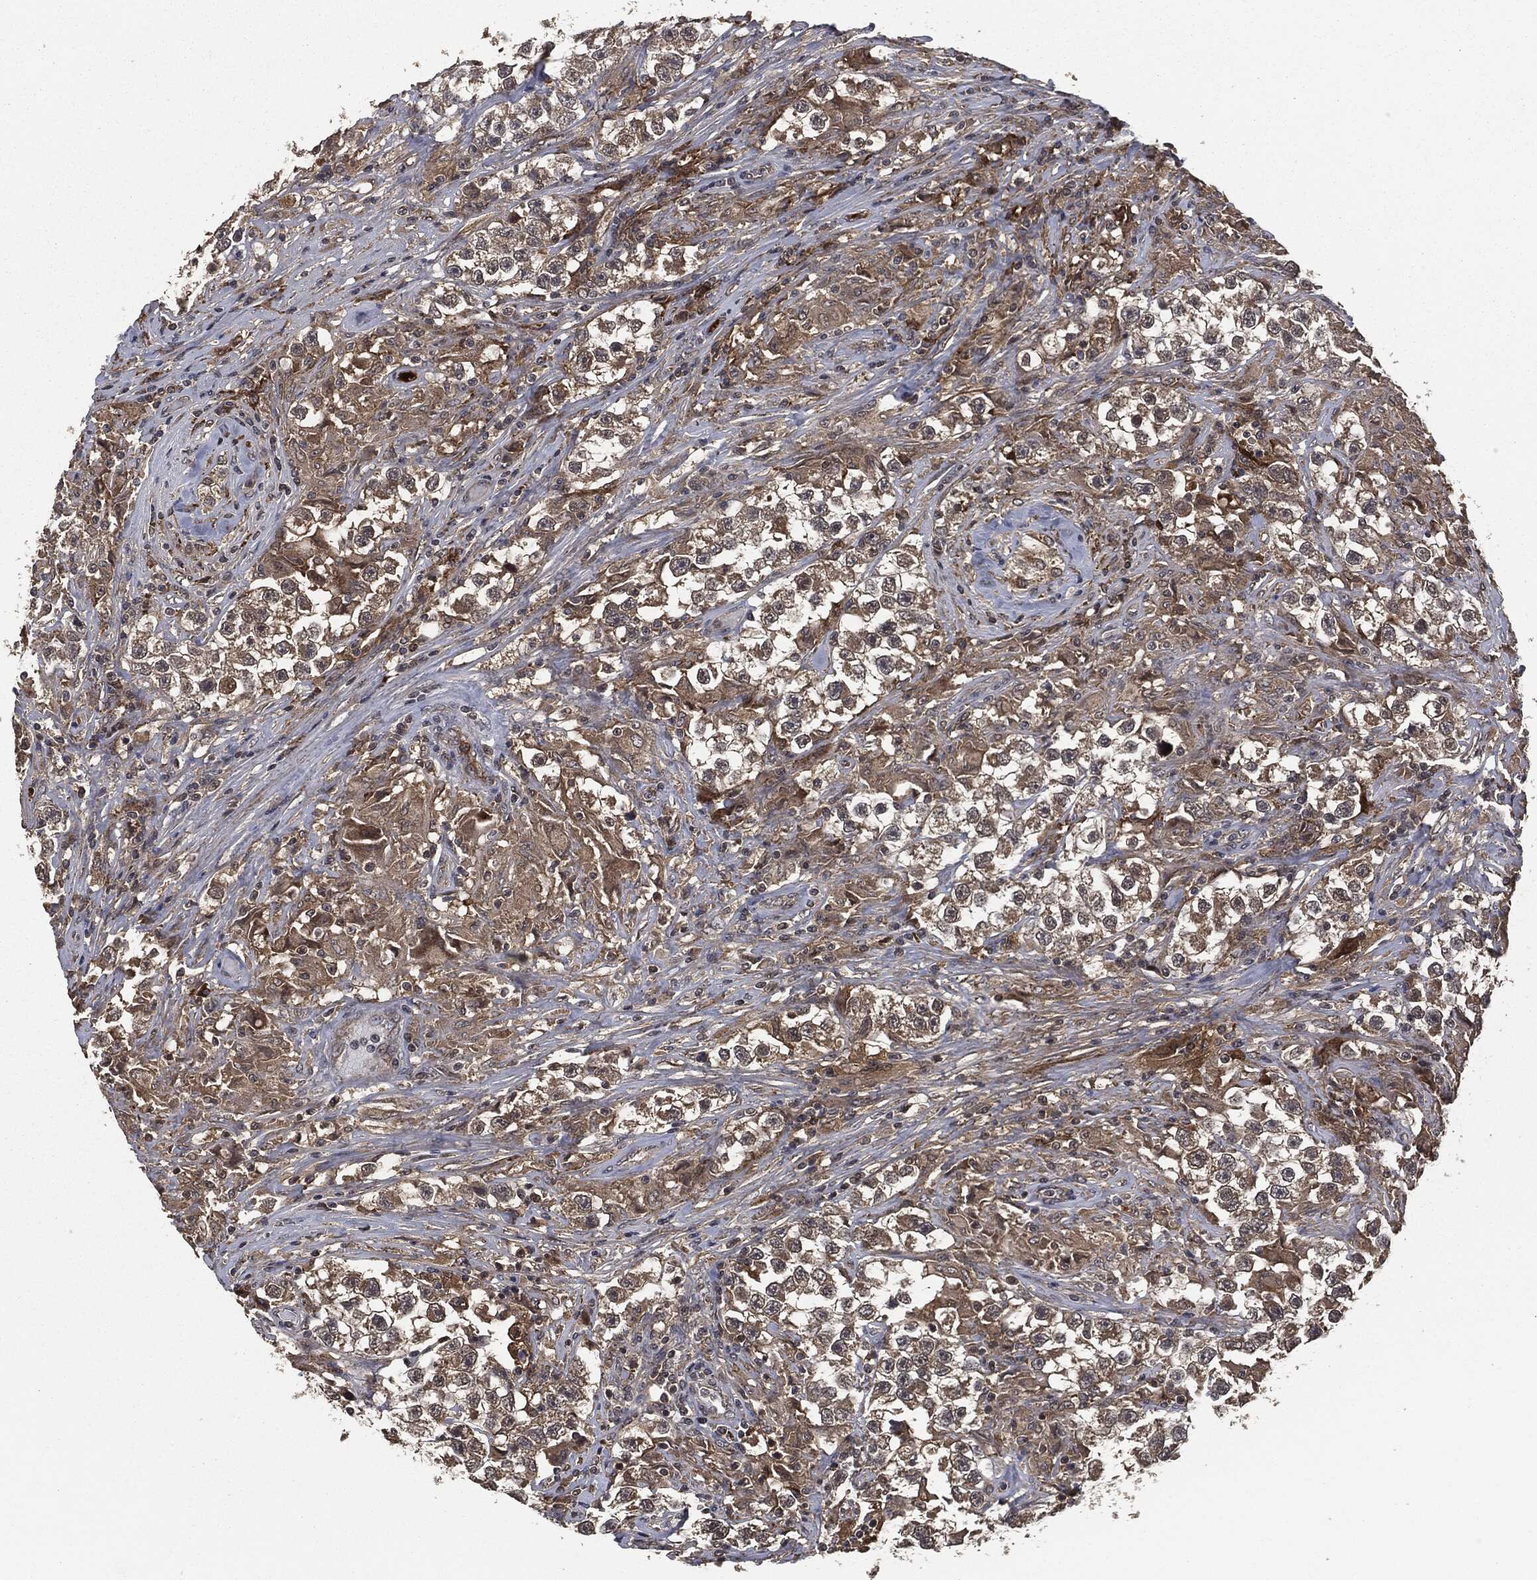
{"staining": {"intensity": "weak", "quantity": "<25%", "location": "cytoplasmic/membranous"}, "tissue": "testis cancer", "cell_type": "Tumor cells", "image_type": "cancer", "snomed": [{"axis": "morphology", "description": "Seminoma, NOS"}, {"axis": "topography", "description": "Testis"}], "caption": "Tumor cells show no significant protein expression in seminoma (testis).", "gene": "CRABP2", "patient": {"sex": "male", "age": 46}}